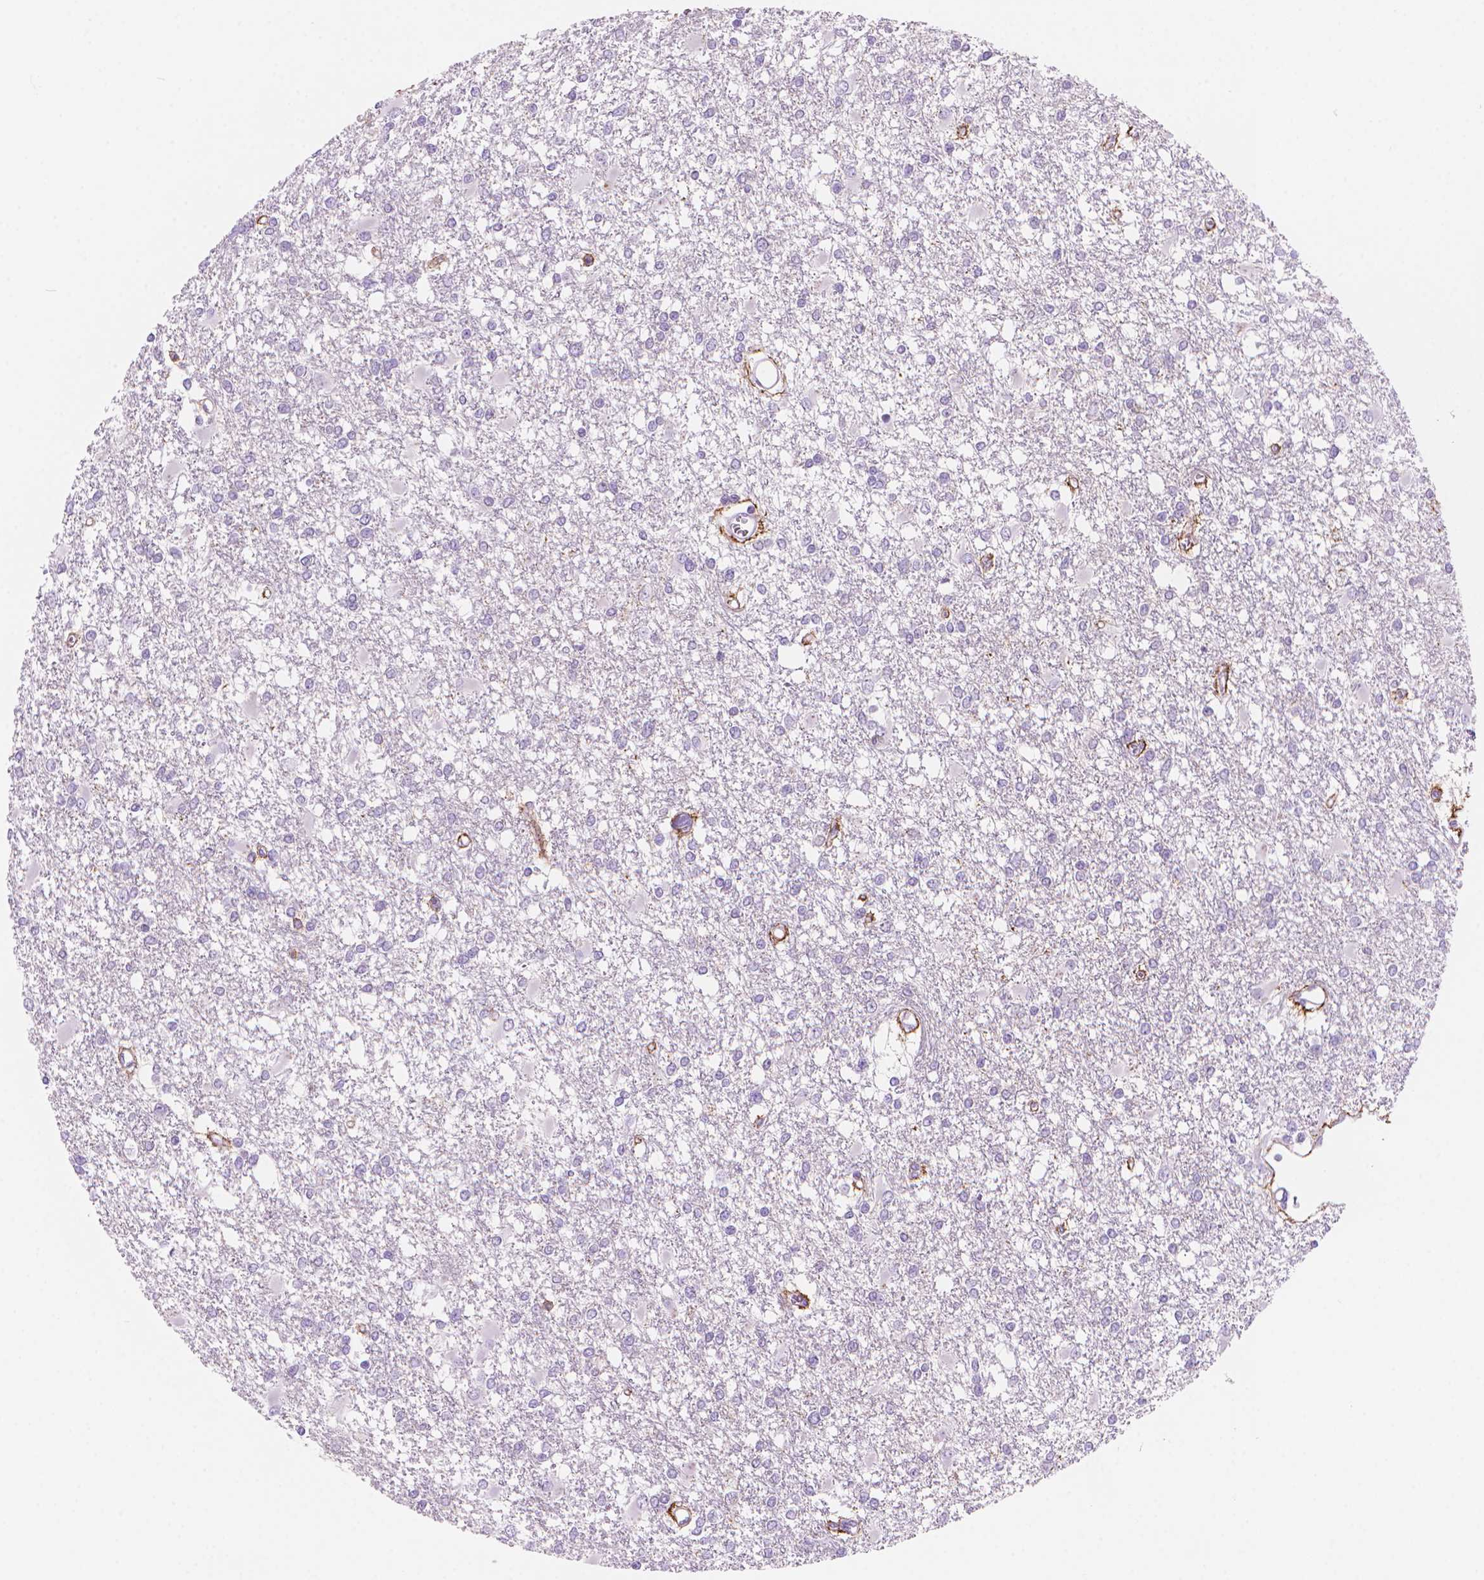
{"staining": {"intensity": "negative", "quantity": "none", "location": "none"}, "tissue": "glioma", "cell_type": "Tumor cells", "image_type": "cancer", "snomed": [{"axis": "morphology", "description": "Glioma, malignant, High grade"}, {"axis": "topography", "description": "Cerebral cortex"}], "caption": "An immunohistochemistry (IHC) photomicrograph of malignant glioma (high-grade) is shown. There is no staining in tumor cells of malignant glioma (high-grade). Brightfield microscopy of immunohistochemistry (IHC) stained with DAB (brown) and hematoxylin (blue), captured at high magnification.", "gene": "ENSG00000187186", "patient": {"sex": "male", "age": 79}}